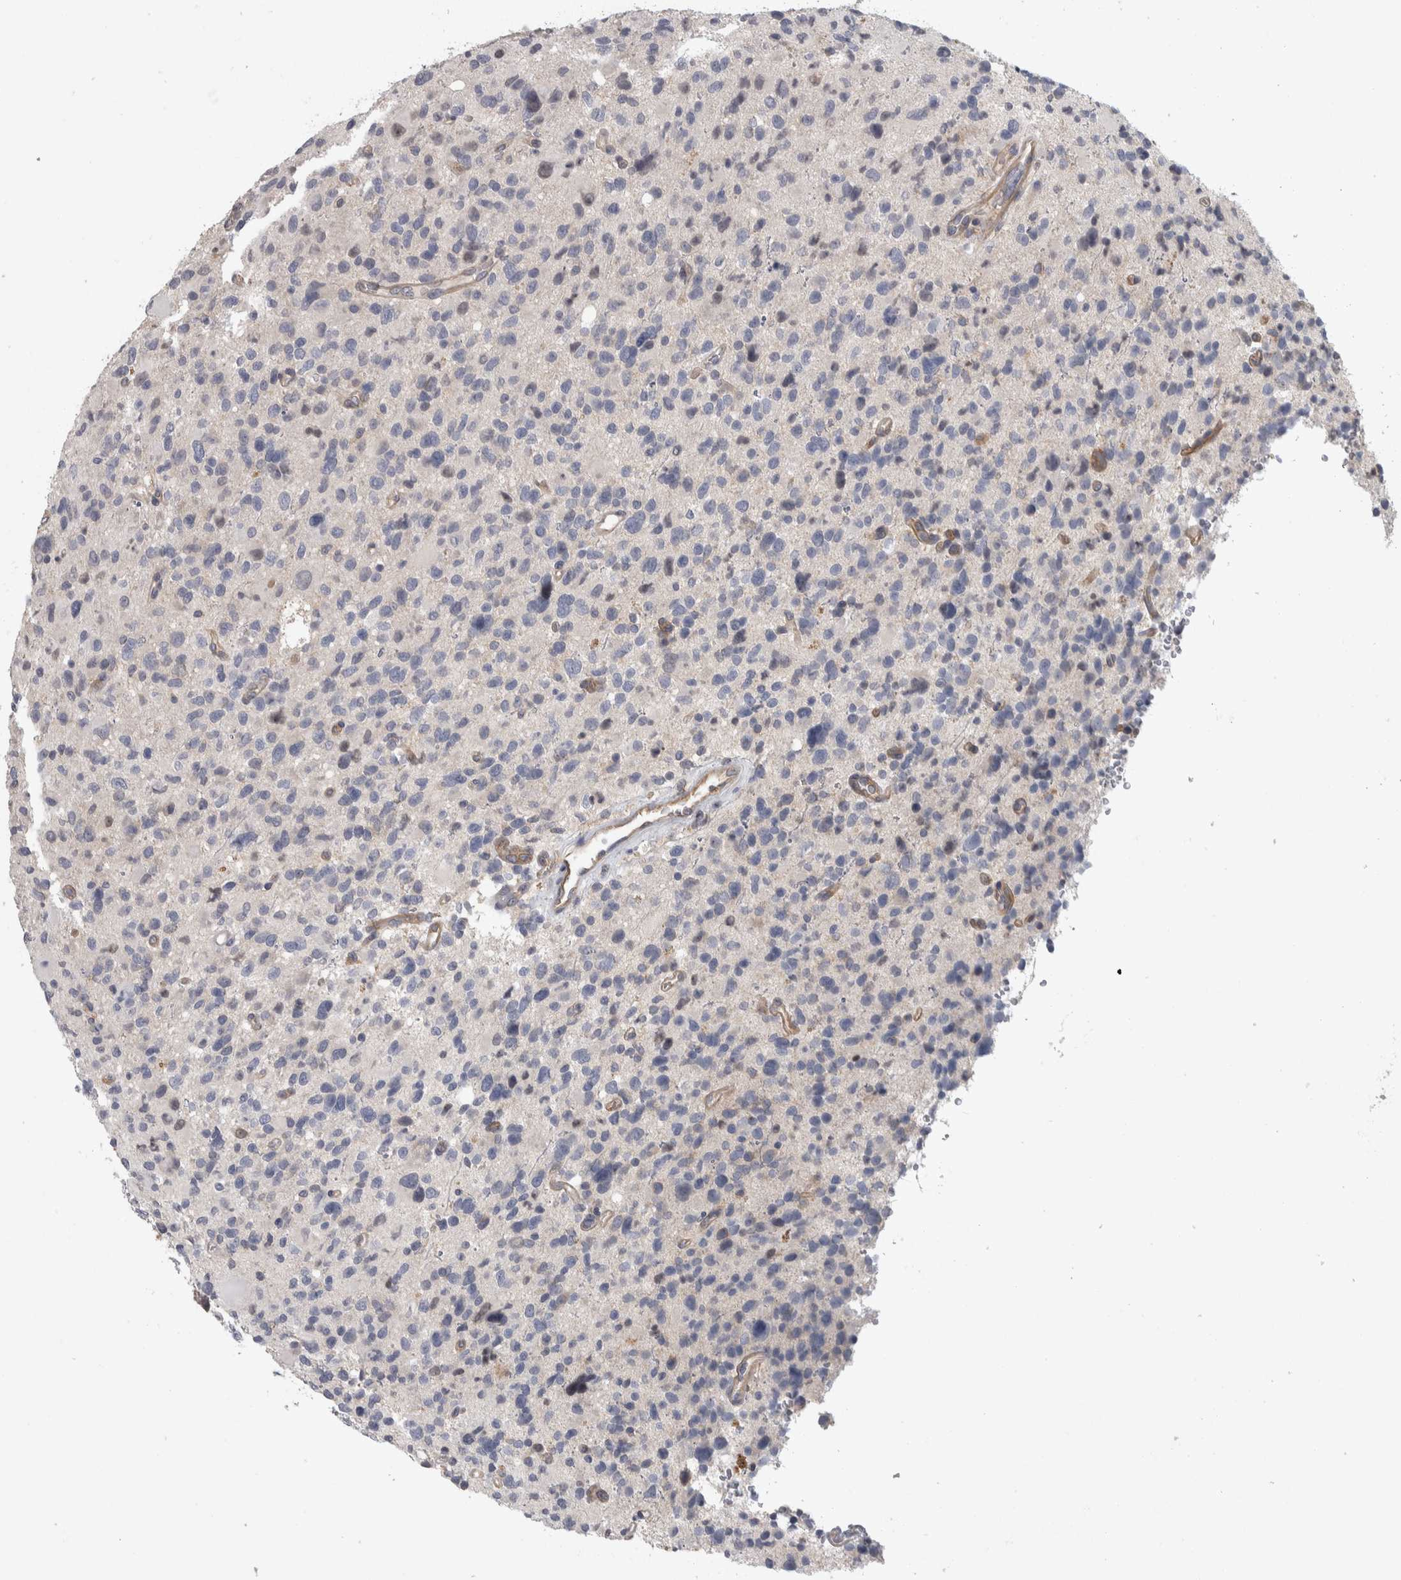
{"staining": {"intensity": "negative", "quantity": "none", "location": "none"}, "tissue": "glioma", "cell_type": "Tumor cells", "image_type": "cancer", "snomed": [{"axis": "morphology", "description": "Glioma, malignant, High grade"}, {"axis": "topography", "description": "Brain"}], "caption": "There is no significant positivity in tumor cells of glioma. The staining is performed using DAB brown chromogen with nuclei counter-stained in using hematoxylin.", "gene": "NFKB2", "patient": {"sex": "male", "age": 48}}